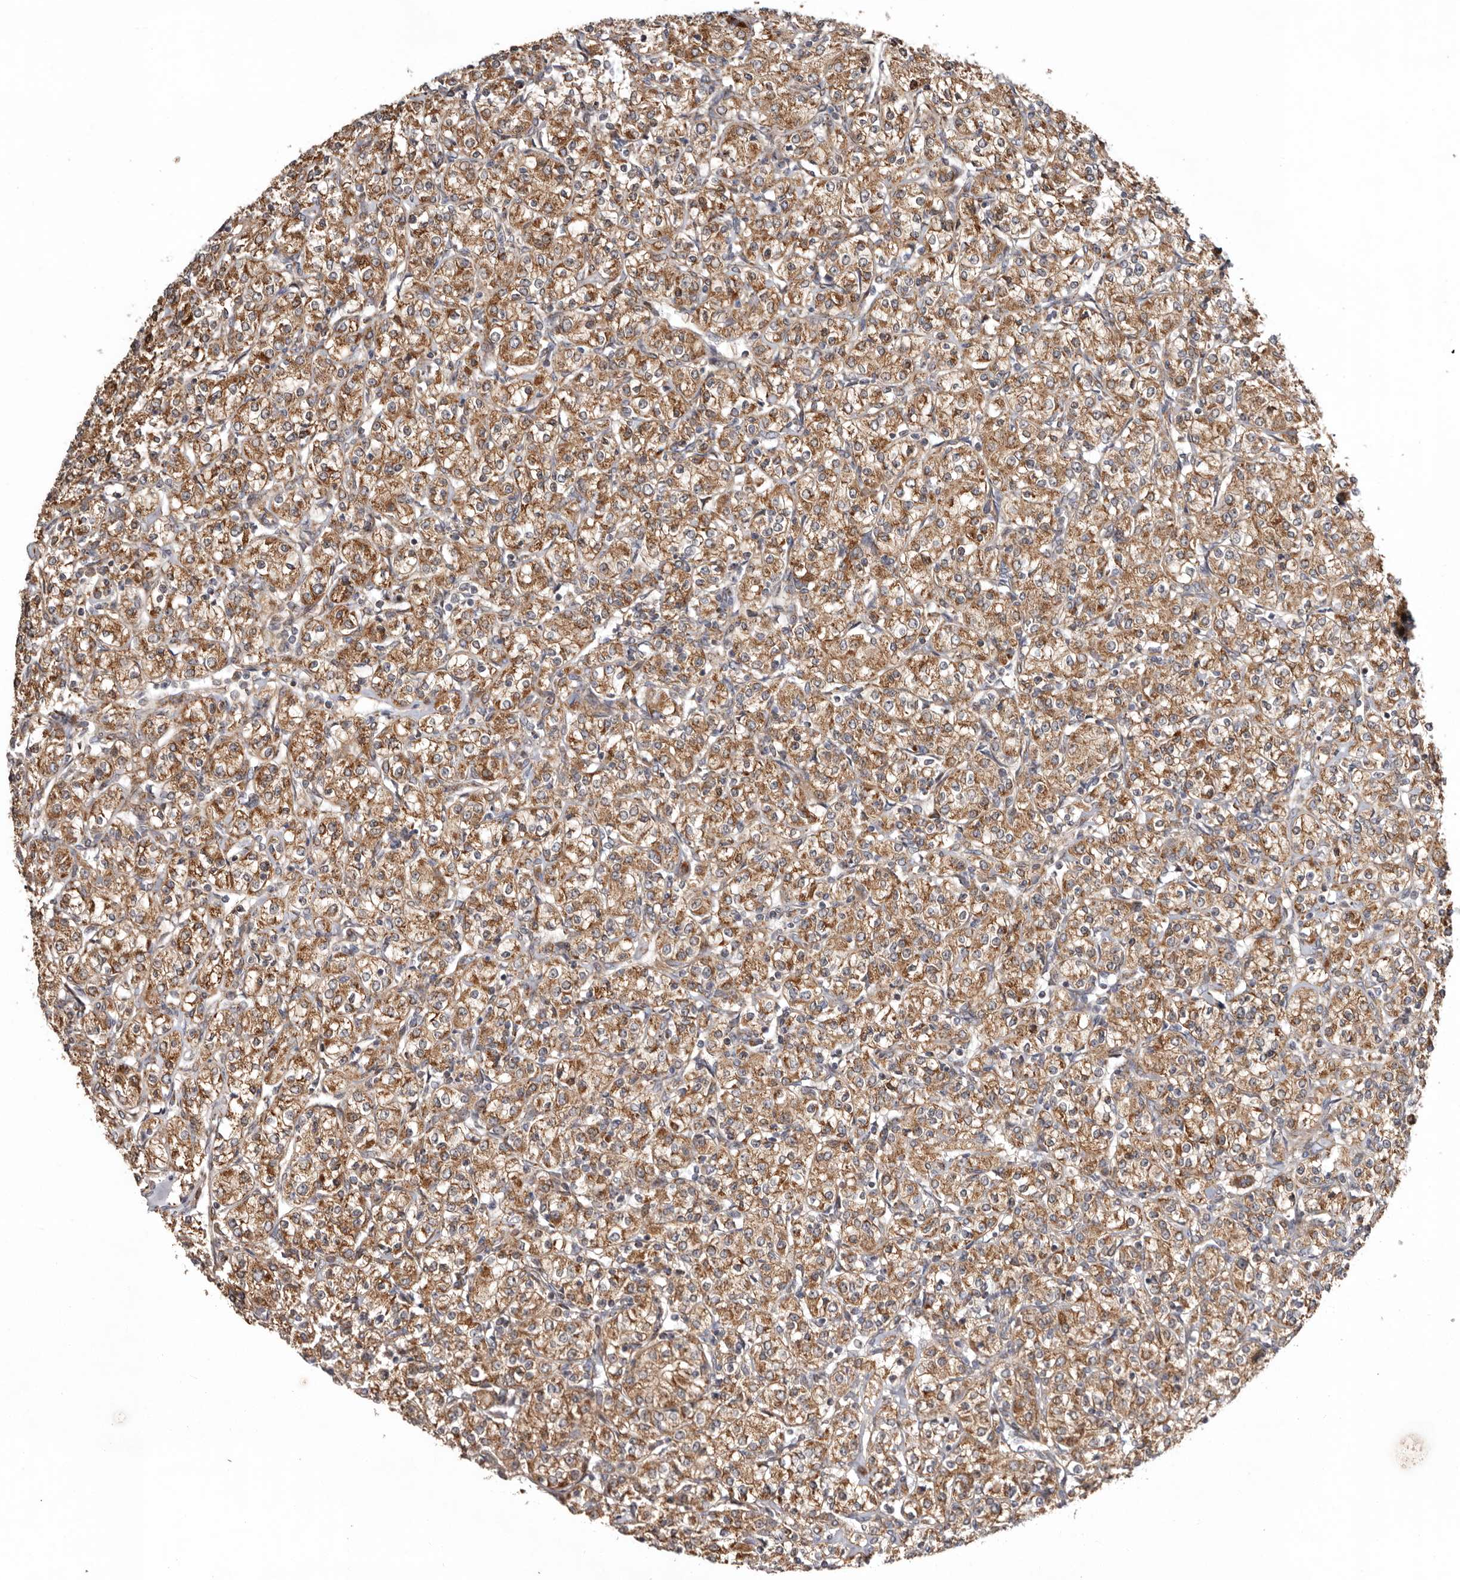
{"staining": {"intensity": "moderate", "quantity": ">75%", "location": "cytoplasmic/membranous"}, "tissue": "renal cancer", "cell_type": "Tumor cells", "image_type": "cancer", "snomed": [{"axis": "morphology", "description": "Adenocarcinoma, NOS"}, {"axis": "topography", "description": "Kidney"}], "caption": "Immunohistochemical staining of human adenocarcinoma (renal) demonstrates medium levels of moderate cytoplasmic/membranous expression in about >75% of tumor cells.", "gene": "PROKR1", "patient": {"sex": "male", "age": 77}}